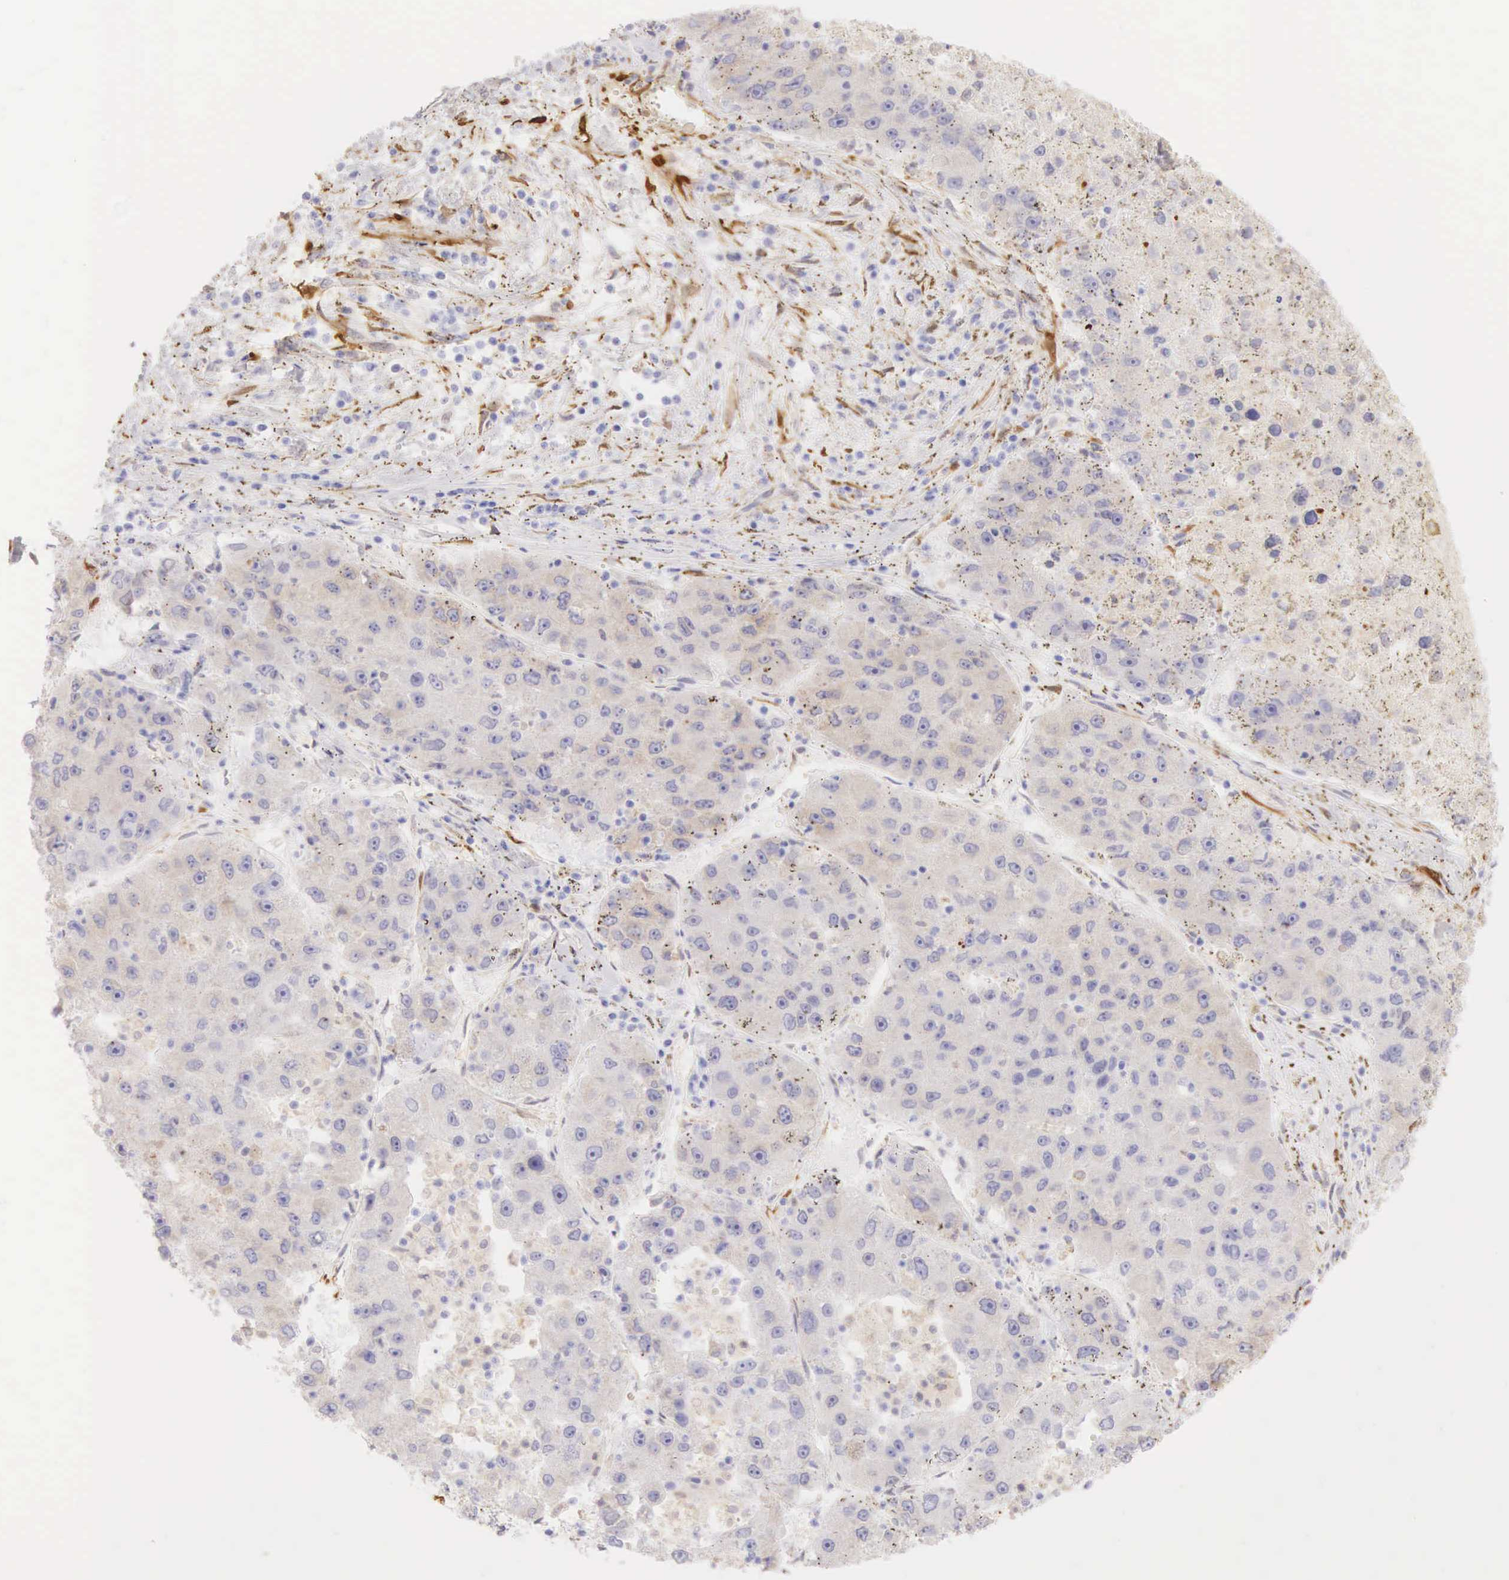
{"staining": {"intensity": "negative", "quantity": "none", "location": "none"}, "tissue": "liver cancer", "cell_type": "Tumor cells", "image_type": "cancer", "snomed": [{"axis": "morphology", "description": "Carcinoma, Hepatocellular, NOS"}, {"axis": "topography", "description": "Liver"}], "caption": "Human liver cancer stained for a protein using immunohistochemistry displays no positivity in tumor cells.", "gene": "CNN1", "patient": {"sex": "male", "age": 49}}